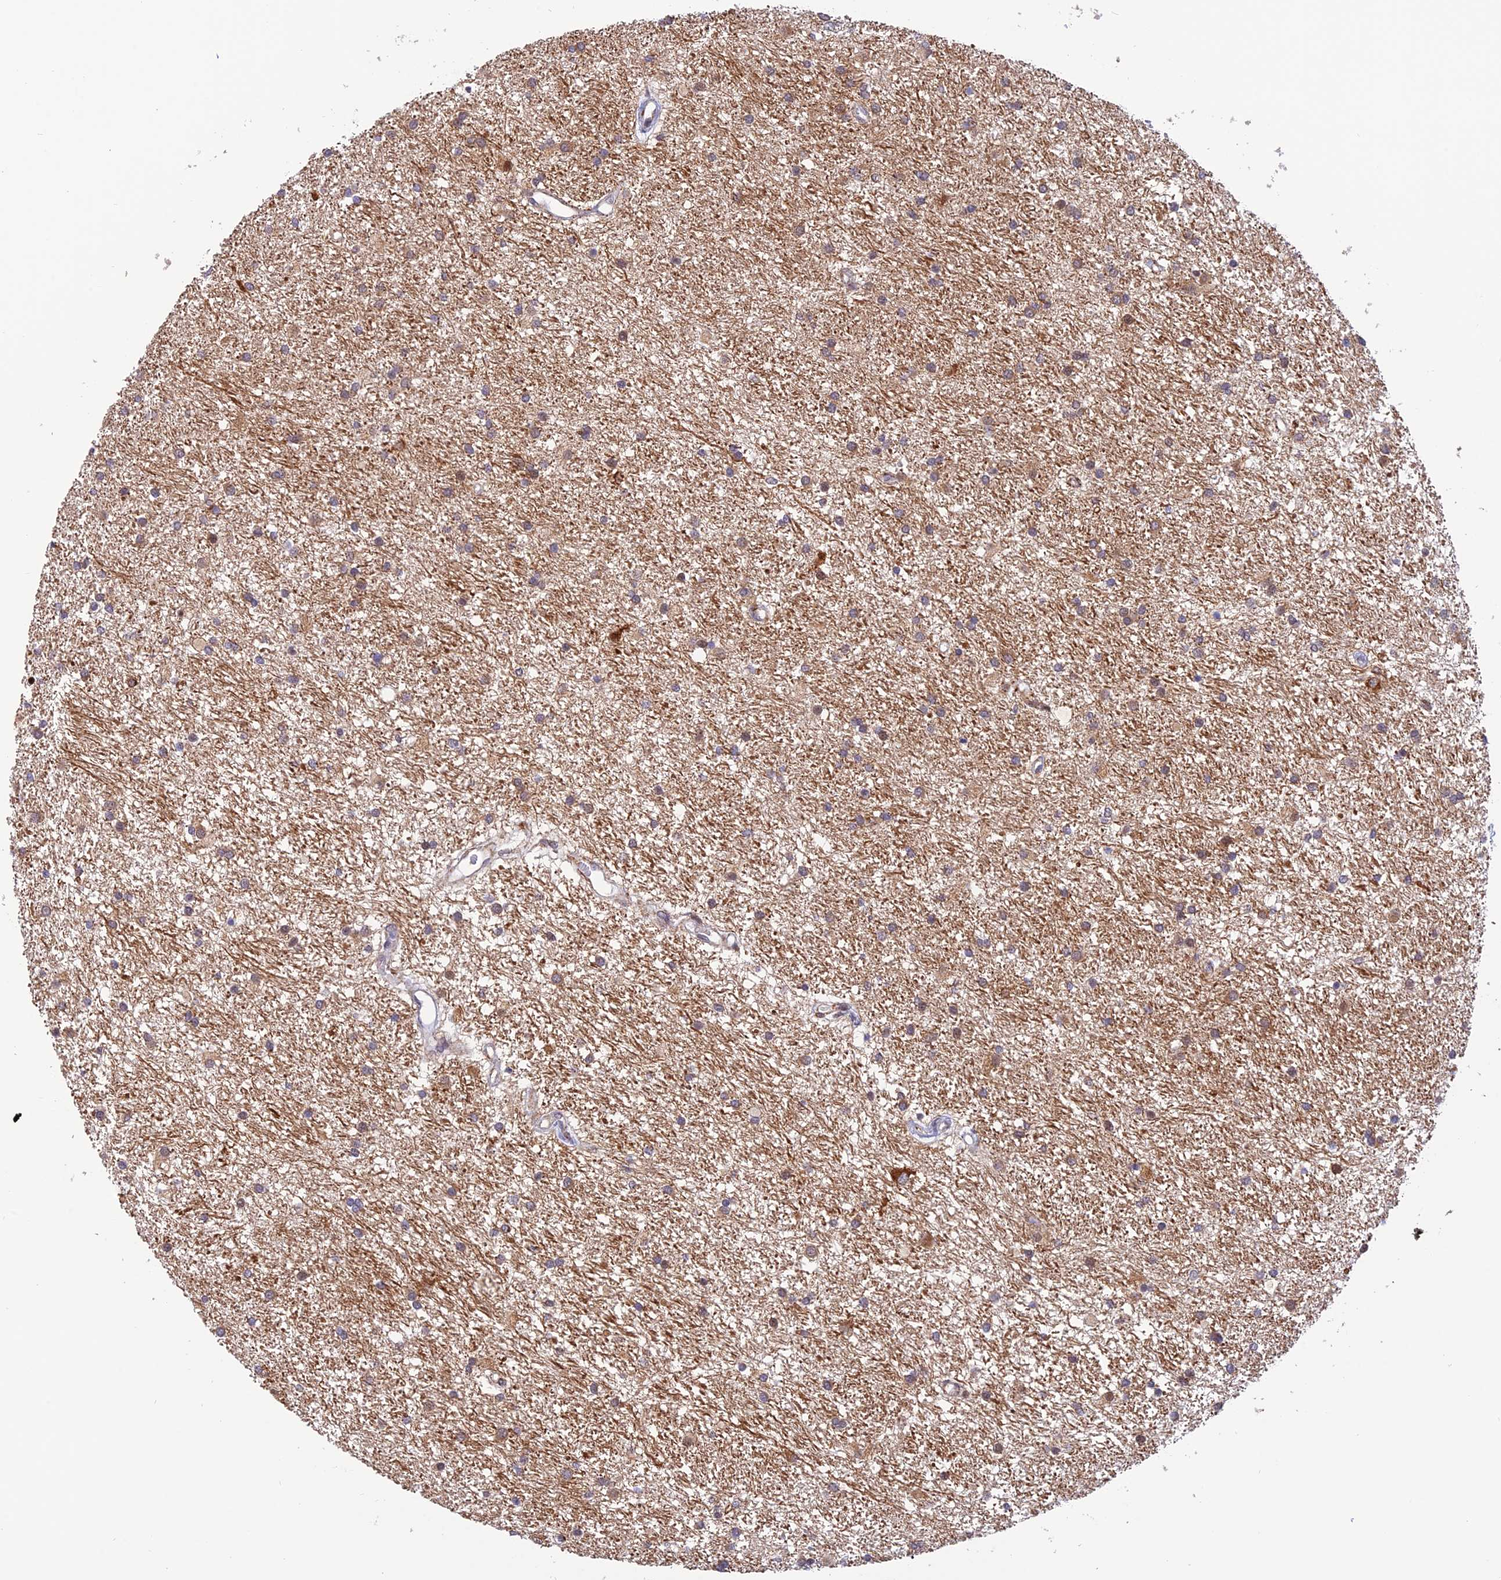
{"staining": {"intensity": "weak", "quantity": "25%-75%", "location": "cytoplasmic/membranous"}, "tissue": "glioma", "cell_type": "Tumor cells", "image_type": "cancer", "snomed": [{"axis": "morphology", "description": "Glioma, malignant, High grade"}, {"axis": "topography", "description": "Brain"}], "caption": "Malignant glioma (high-grade) tissue demonstrates weak cytoplasmic/membranous staining in approximately 25%-75% of tumor cells", "gene": "WDR55", "patient": {"sex": "male", "age": 77}}